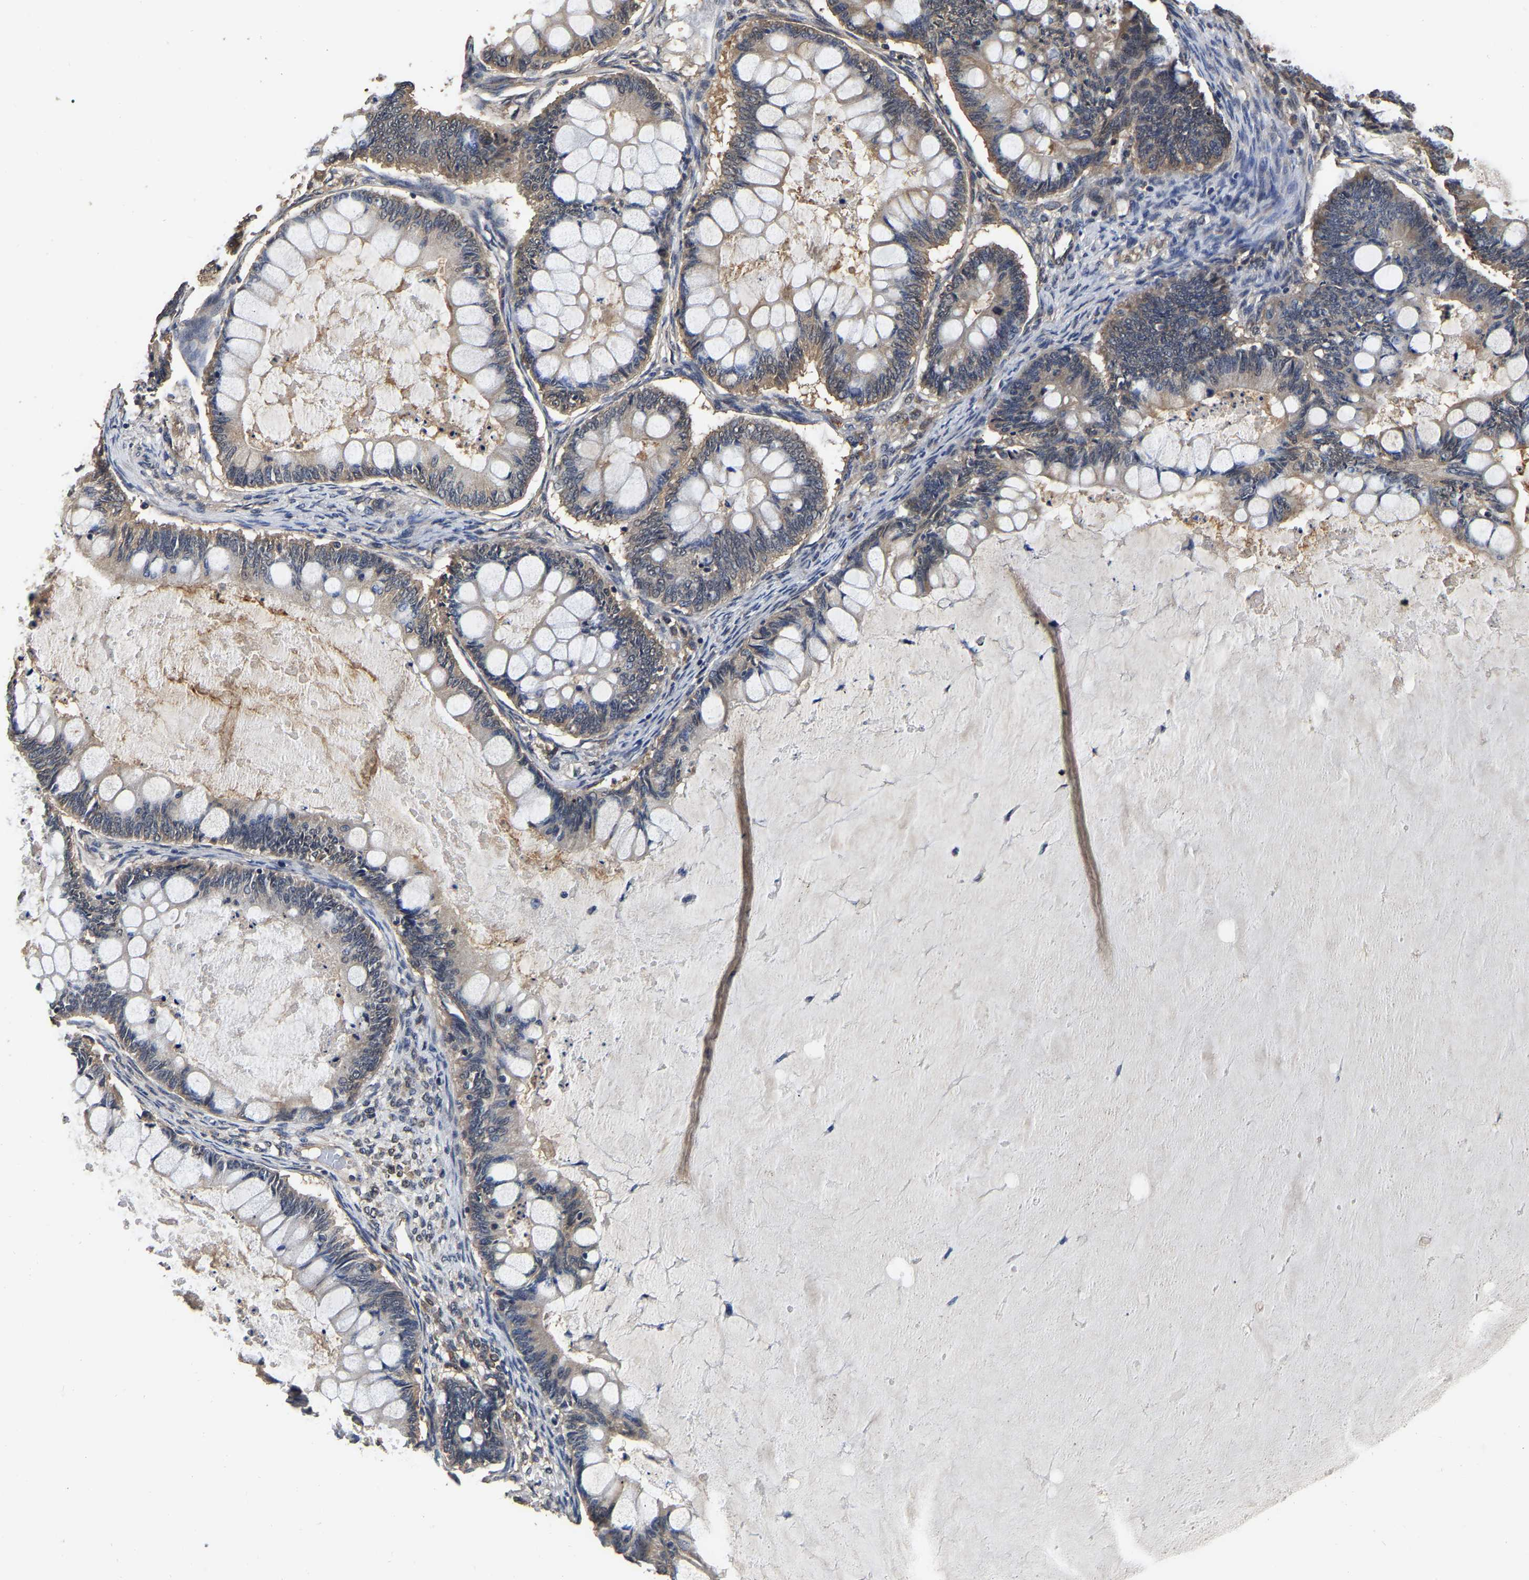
{"staining": {"intensity": "weak", "quantity": ">75%", "location": "cytoplasmic/membranous"}, "tissue": "ovarian cancer", "cell_type": "Tumor cells", "image_type": "cancer", "snomed": [{"axis": "morphology", "description": "Cystadenocarcinoma, mucinous, NOS"}, {"axis": "topography", "description": "Ovary"}], "caption": "Mucinous cystadenocarcinoma (ovarian) stained with DAB (3,3'-diaminobenzidine) immunohistochemistry displays low levels of weak cytoplasmic/membranous positivity in approximately >75% of tumor cells.", "gene": "STK32C", "patient": {"sex": "female", "age": 61}}